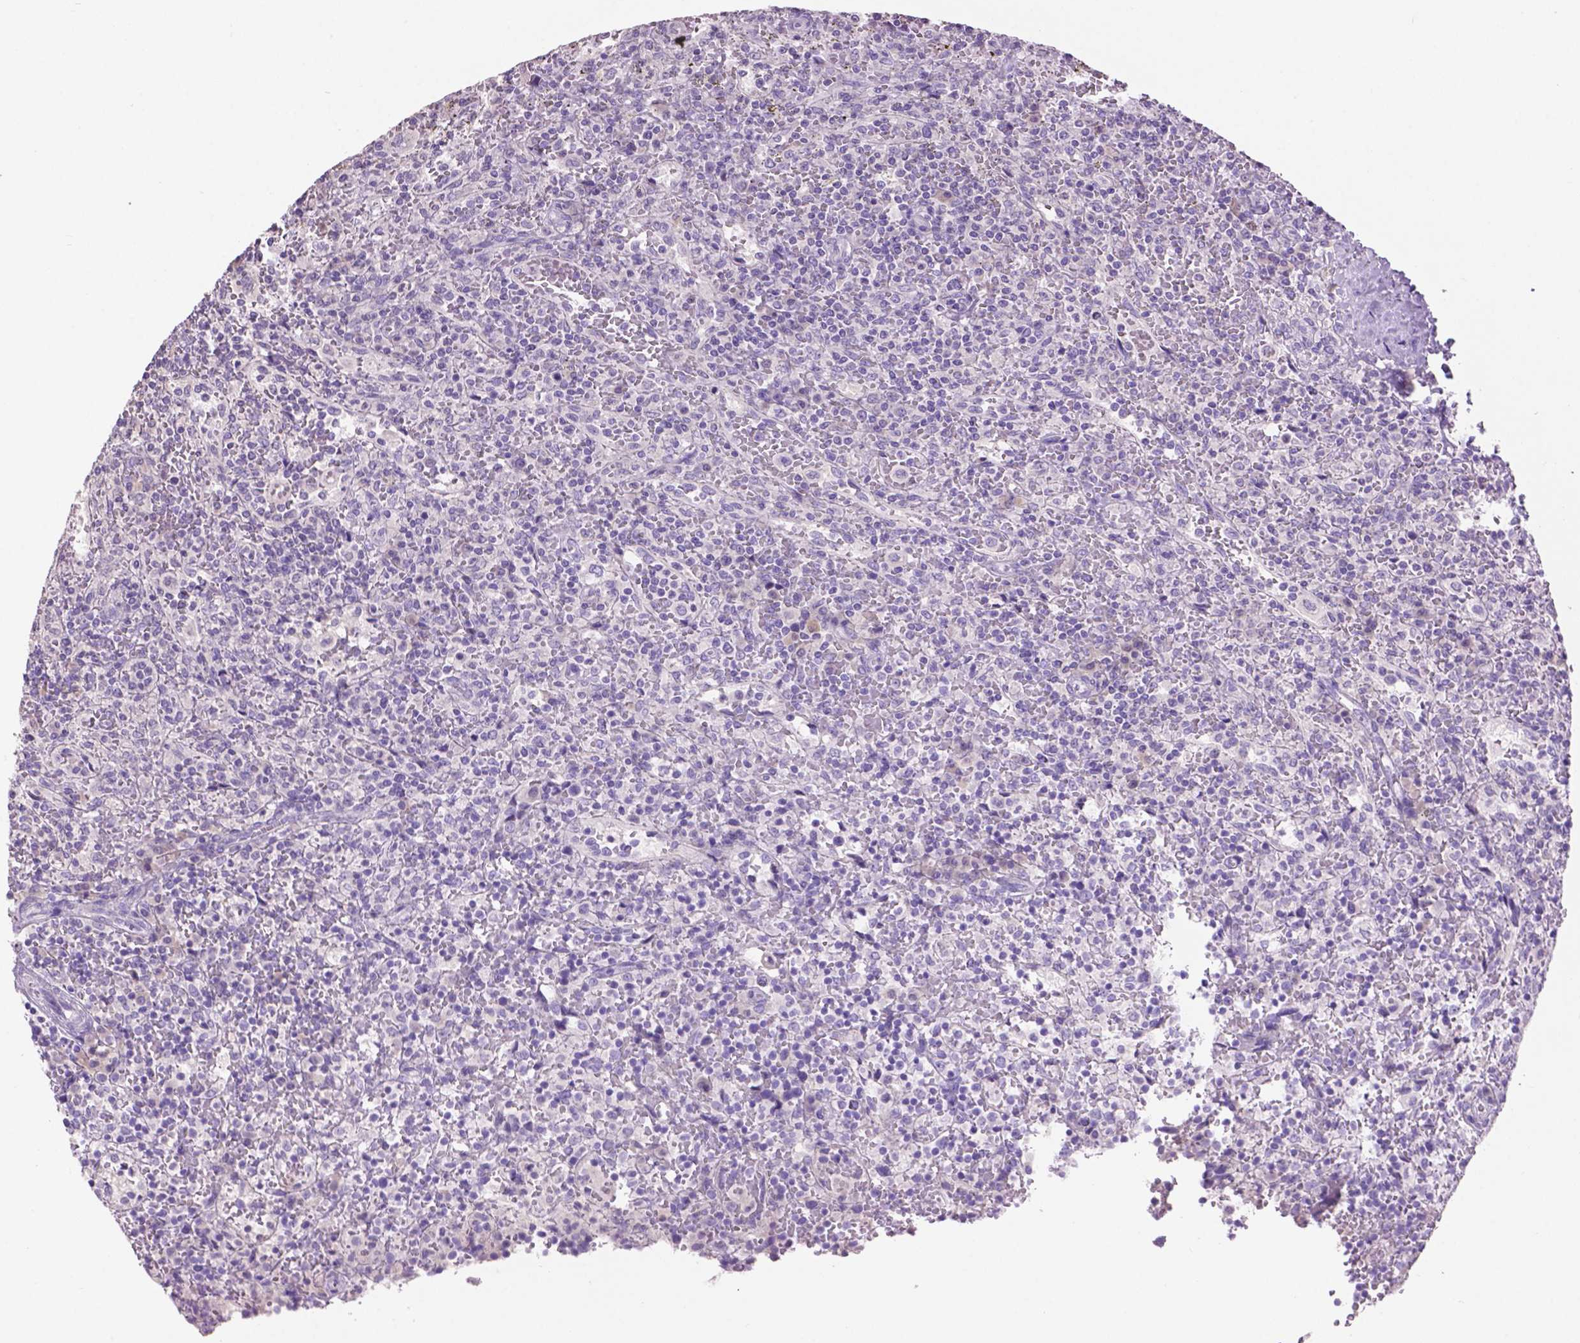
{"staining": {"intensity": "negative", "quantity": "none", "location": "none"}, "tissue": "lymphoma", "cell_type": "Tumor cells", "image_type": "cancer", "snomed": [{"axis": "morphology", "description": "Malignant lymphoma, non-Hodgkin's type, Low grade"}, {"axis": "topography", "description": "Spleen"}], "caption": "Immunohistochemical staining of lymphoma shows no significant positivity in tumor cells.", "gene": "CRYBA4", "patient": {"sex": "male", "age": 62}}